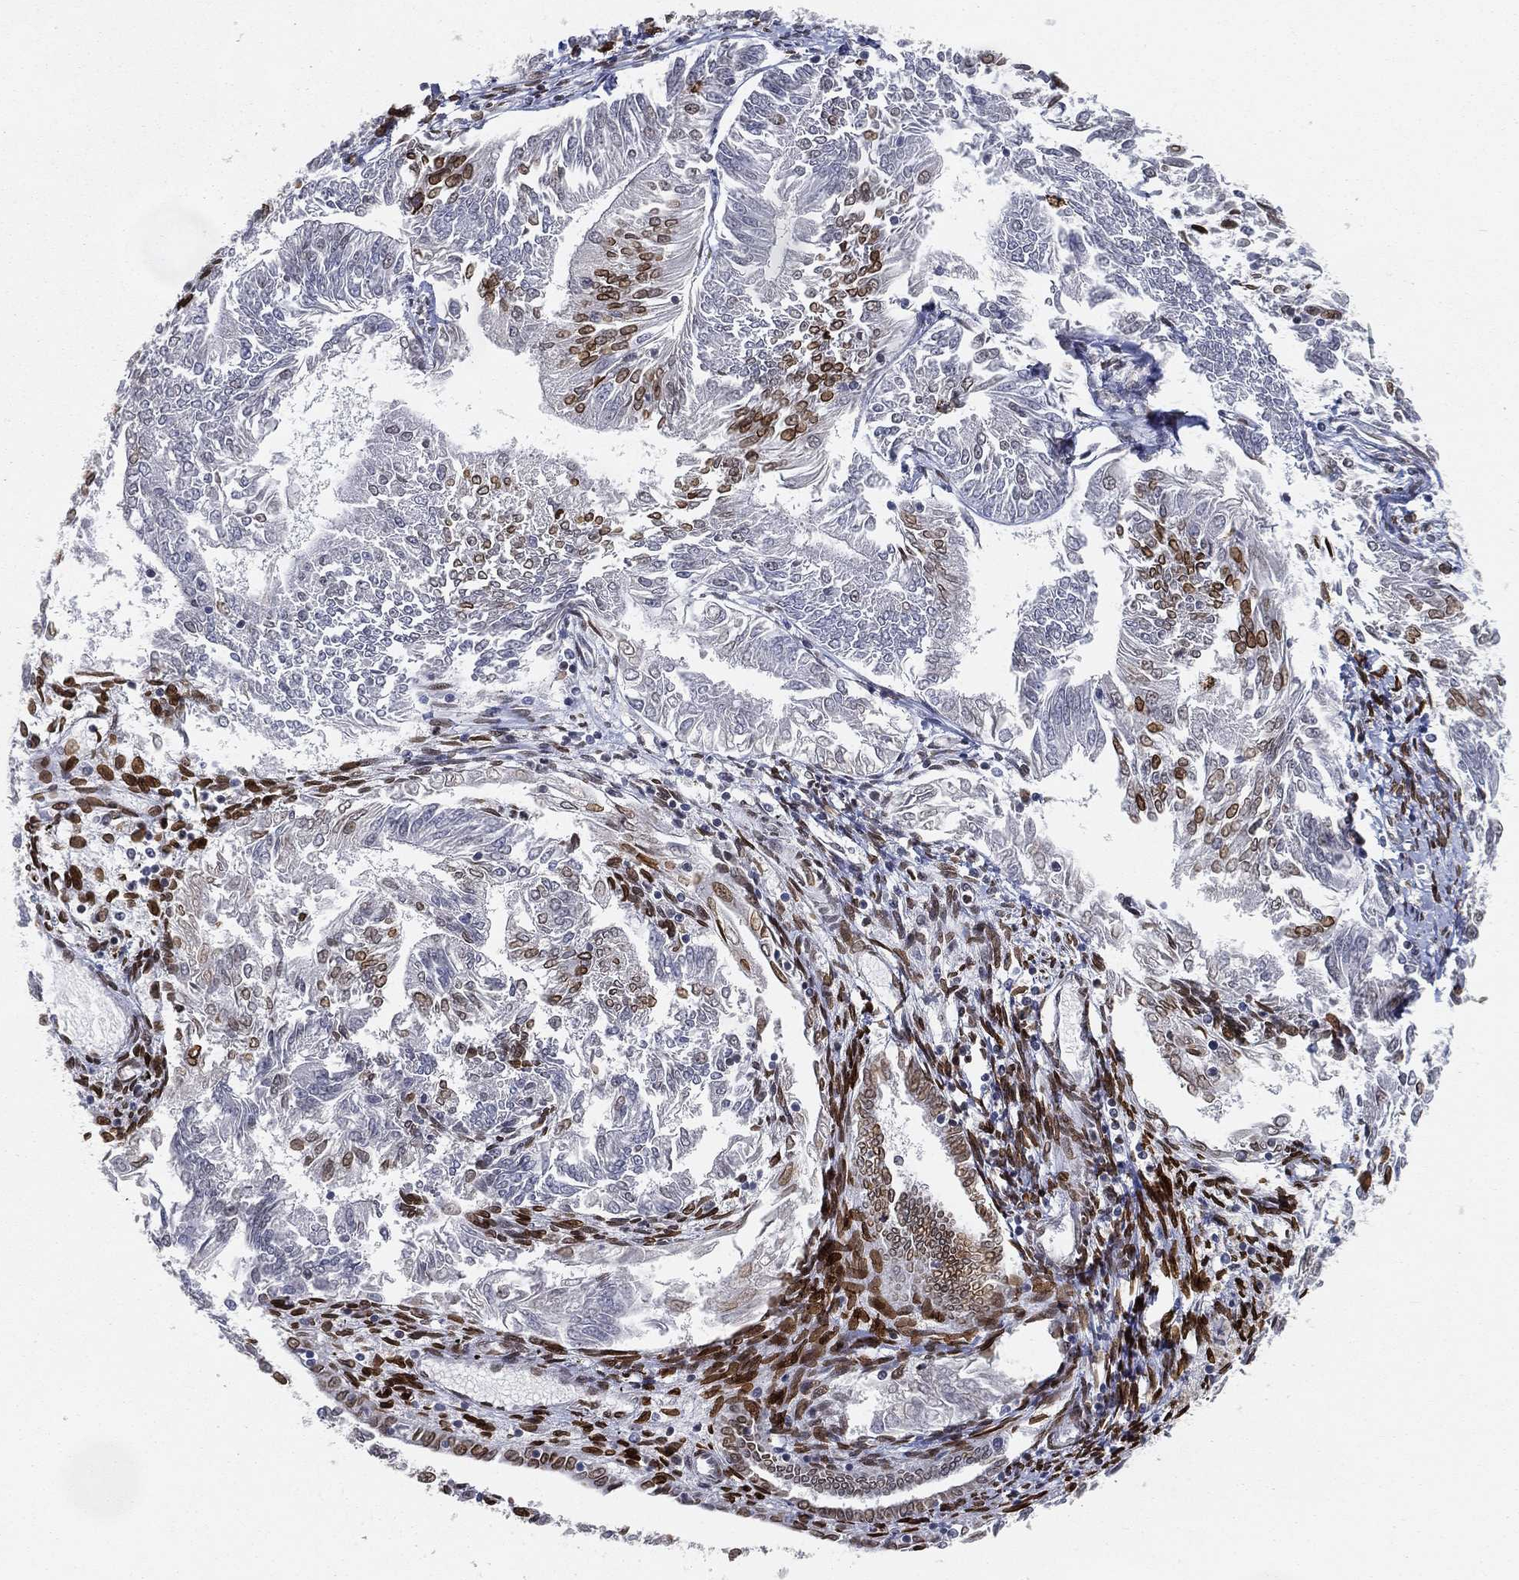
{"staining": {"intensity": "moderate", "quantity": "25%-75%", "location": "nuclear"}, "tissue": "endometrial cancer", "cell_type": "Tumor cells", "image_type": "cancer", "snomed": [{"axis": "morphology", "description": "Adenocarcinoma, NOS"}, {"axis": "topography", "description": "Endometrium"}], "caption": "DAB (3,3'-diaminobenzidine) immunohistochemical staining of endometrial cancer (adenocarcinoma) shows moderate nuclear protein expression in about 25%-75% of tumor cells. (DAB (3,3'-diaminobenzidine) = brown stain, brightfield microscopy at high magnification).", "gene": "LMNB1", "patient": {"sex": "female", "age": 58}}